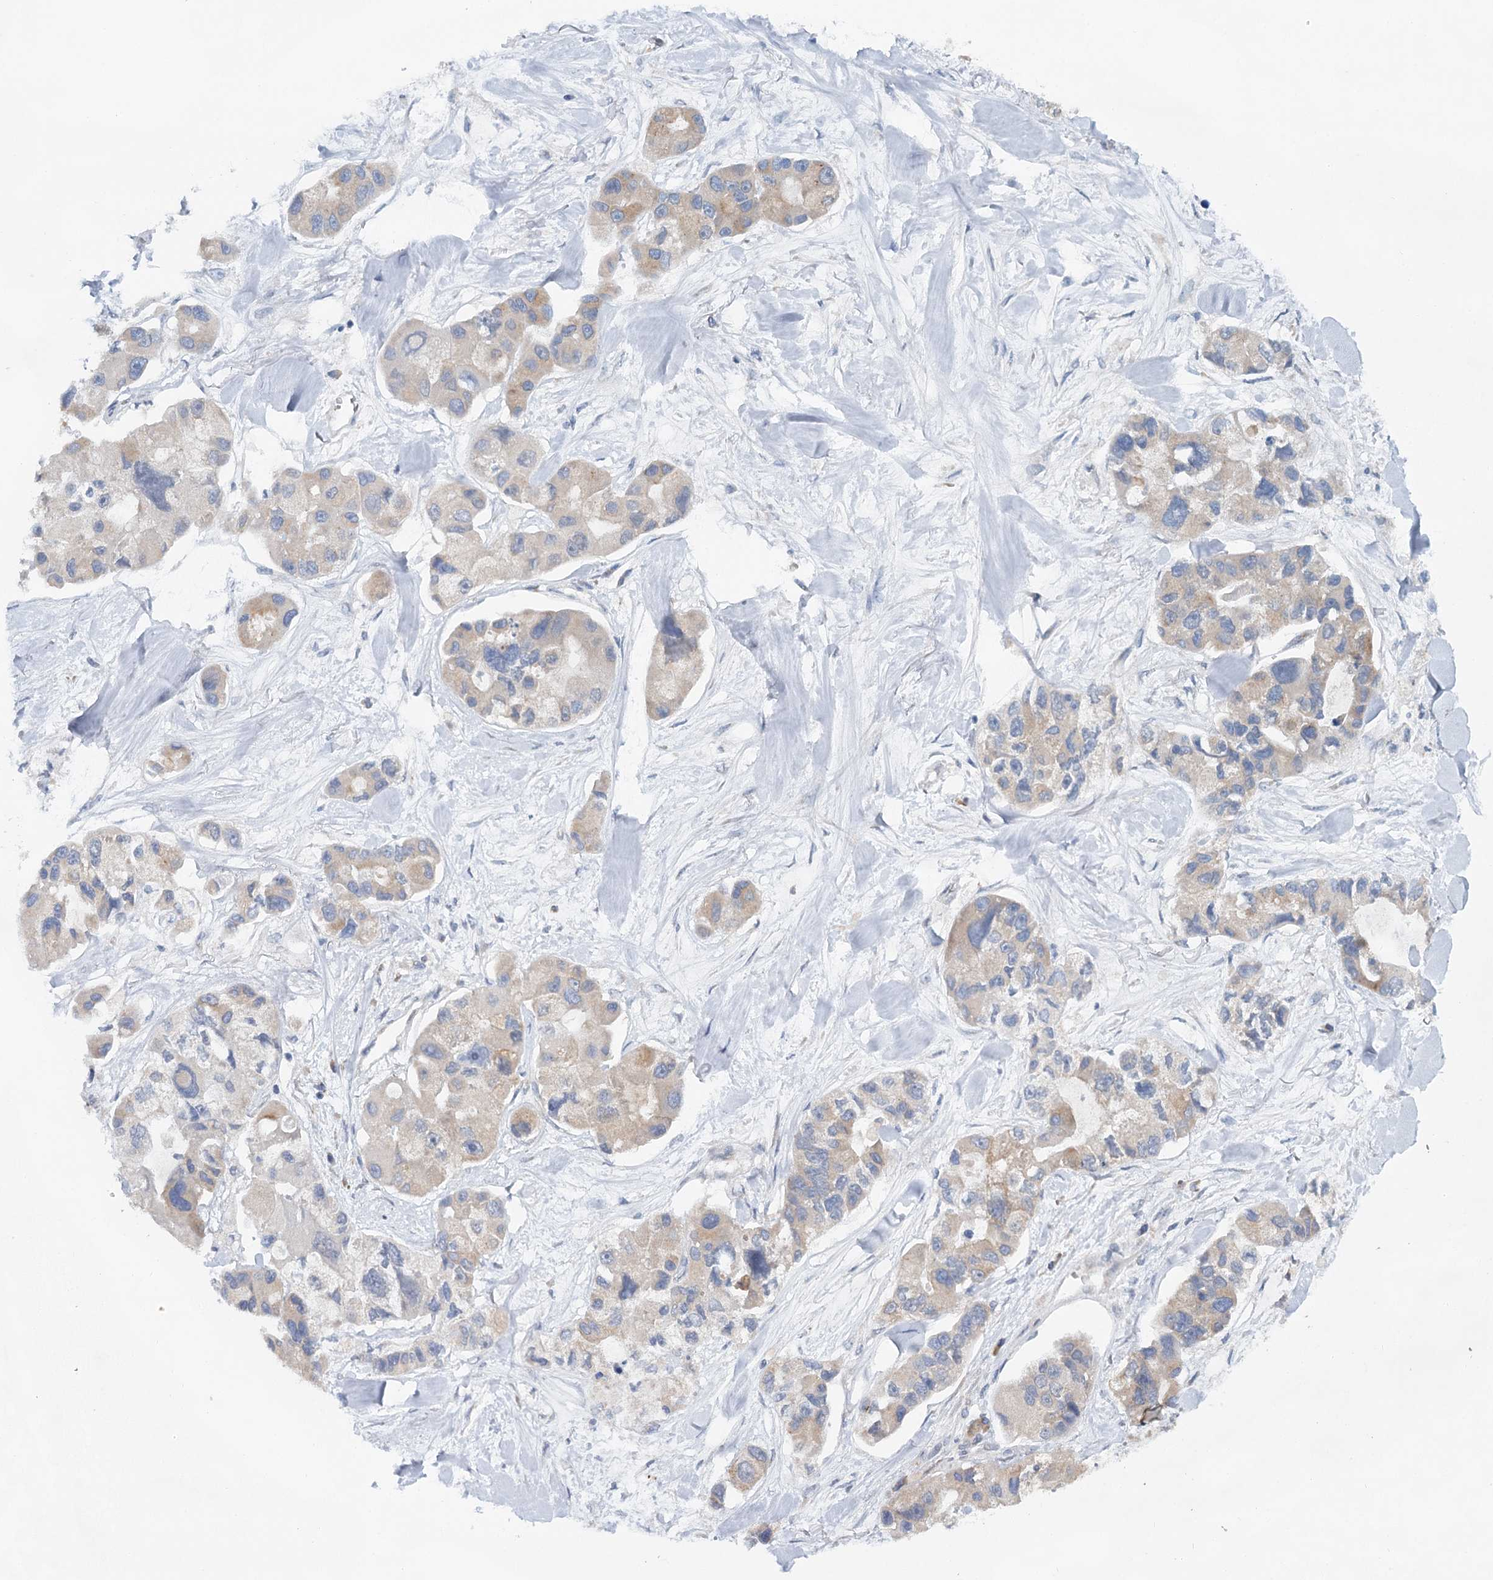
{"staining": {"intensity": "weak", "quantity": "25%-75%", "location": "cytoplasmic/membranous"}, "tissue": "lung cancer", "cell_type": "Tumor cells", "image_type": "cancer", "snomed": [{"axis": "morphology", "description": "Adenocarcinoma, NOS"}, {"axis": "topography", "description": "Lung"}], "caption": "Protein staining of lung cancer (adenocarcinoma) tissue reveals weak cytoplasmic/membranous staining in approximately 25%-75% of tumor cells.", "gene": "BLTP1", "patient": {"sex": "female", "age": 54}}